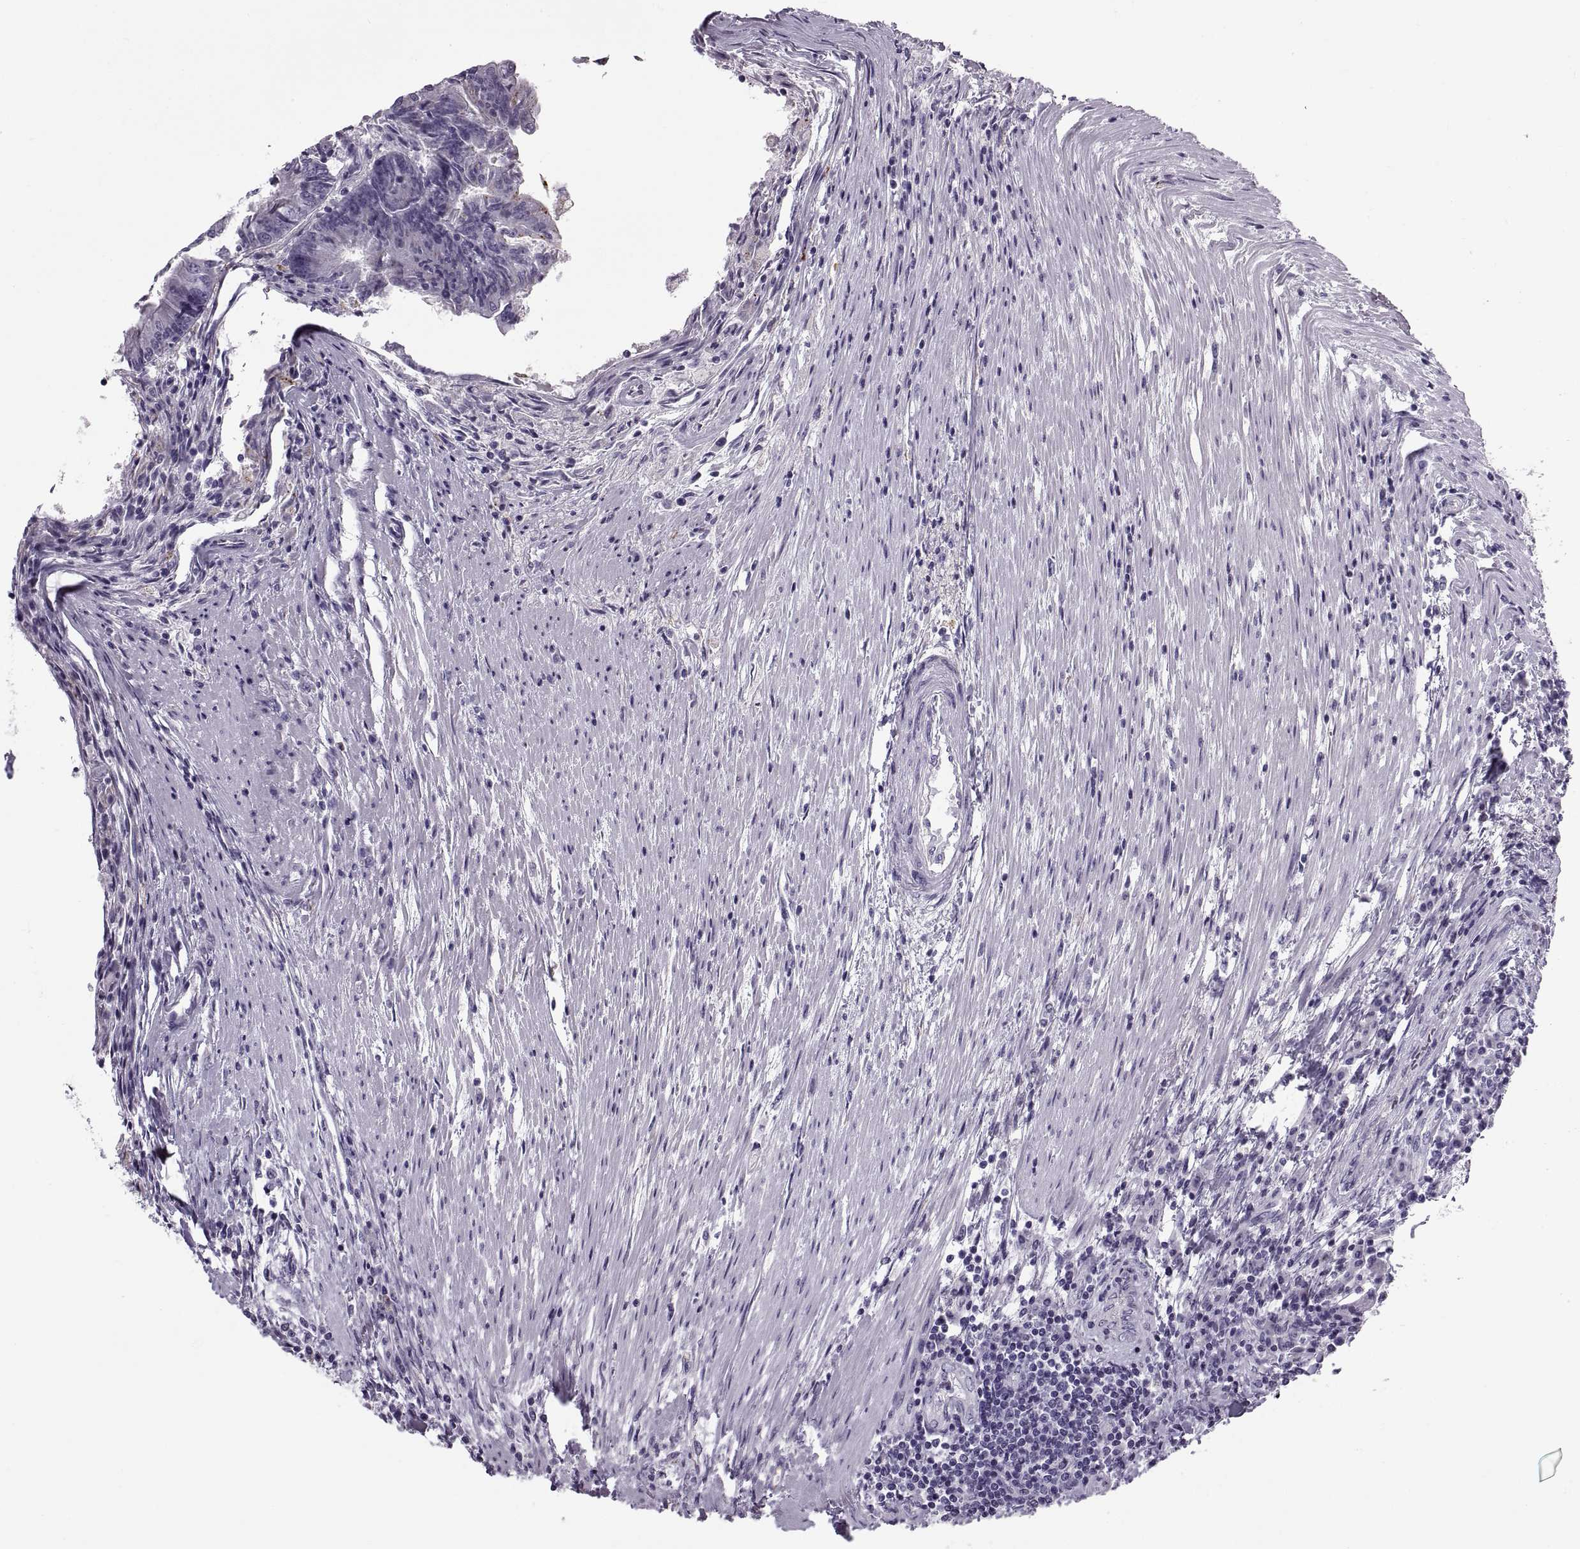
{"staining": {"intensity": "negative", "quantity": "none", "location": "none"}, "tissue": "colorectal cancer", "cell_type": "Tumor cells", "image_type": "cancer", "snomed": [{"axis": "morphology", "description": "Adenocarcinoma, NOS"}, {"axis": "topography", "description": "Colon"}], "caption": "Protein analysis of colorectal cancer (adenocarcinoma) exhibits no significant expression in tumor cells.", "gene": "CALCR", "patient": {"sex": "female", "age": 70}}